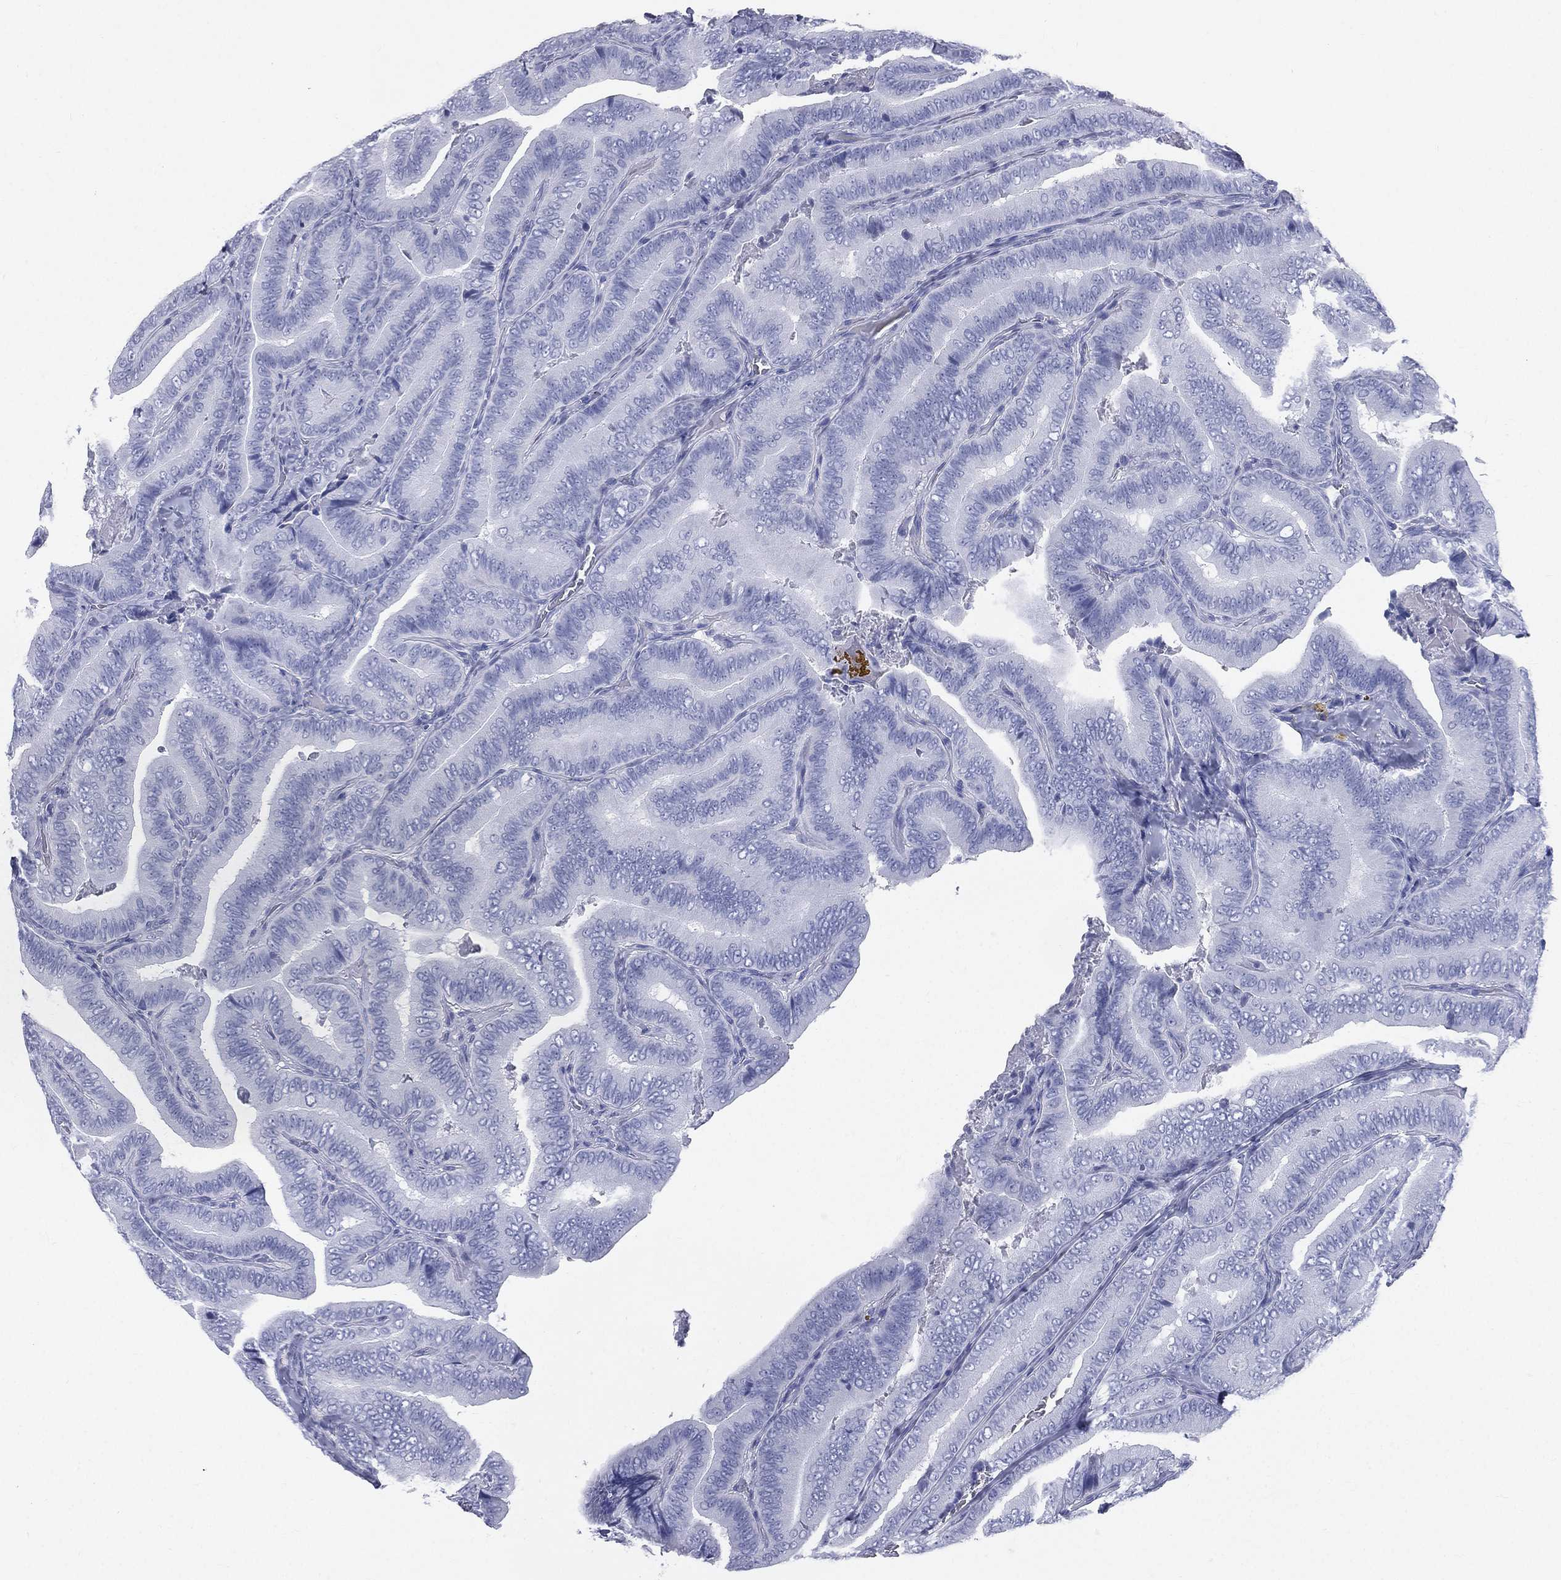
{"staining": {"intensity": "negative", "quantity": "none", "location": "none"}, "tissue": "thyroid cancer", "cell_type": "Tumor cells", "image_type": "cancer", "snomed": [{"axis": "morphology", "description": "Papillary adenocarcinoma, NOS"}, {"axis": "topography", "description": "Thyroid gland"}], "caption": "Immunohistochemistry histopathology image of neoplastic tissue: human papillary adenocarcinoma (thyroid) stained with DAB (3,3'-diaminobenzidine) exhibits no significant protein expression in tumor cells. (Stains: DAB IHC with hematoxylin counter stain, Microscopy: brightfield microscopy at high magnification).", "gene": "HP", "patient": {"sex": "male", "age": 61}}